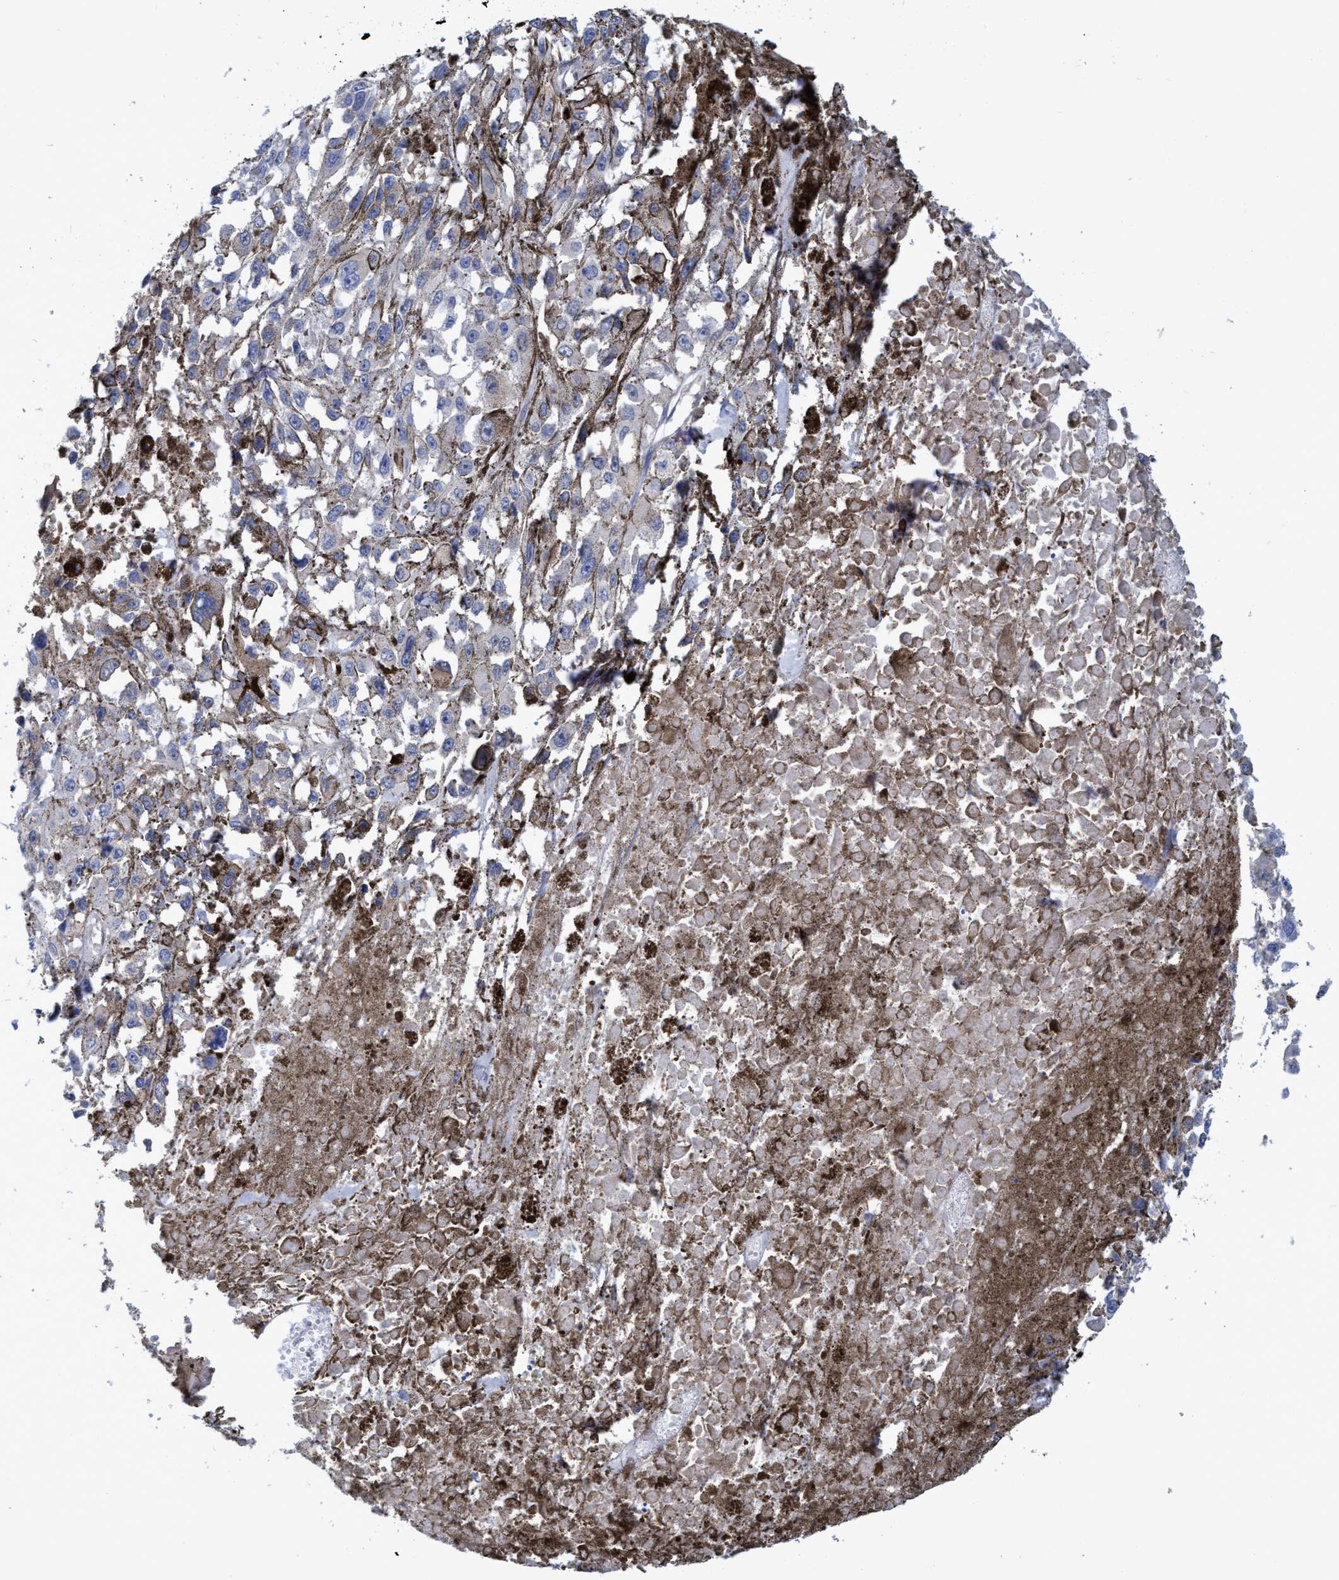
{"staining": {"intensity": "negative", "quantity": "none", "location": "none"}, "tissue": "melanoma", "cell_type": "Tumor cells", "image_type": "cancer", "snomed": [{"axis": "morphology", "description": "Malignant melanoma, Metastatic site"}, {"axis": "topography", "description": "Lymph node"}], "caption": "Malignant melanoma (metastatic site) was stained to show a protein in brown. There is no significant staining in tumor cells.", "gene": "PNPO", "patient": {"sex": "male", "age": 59}}